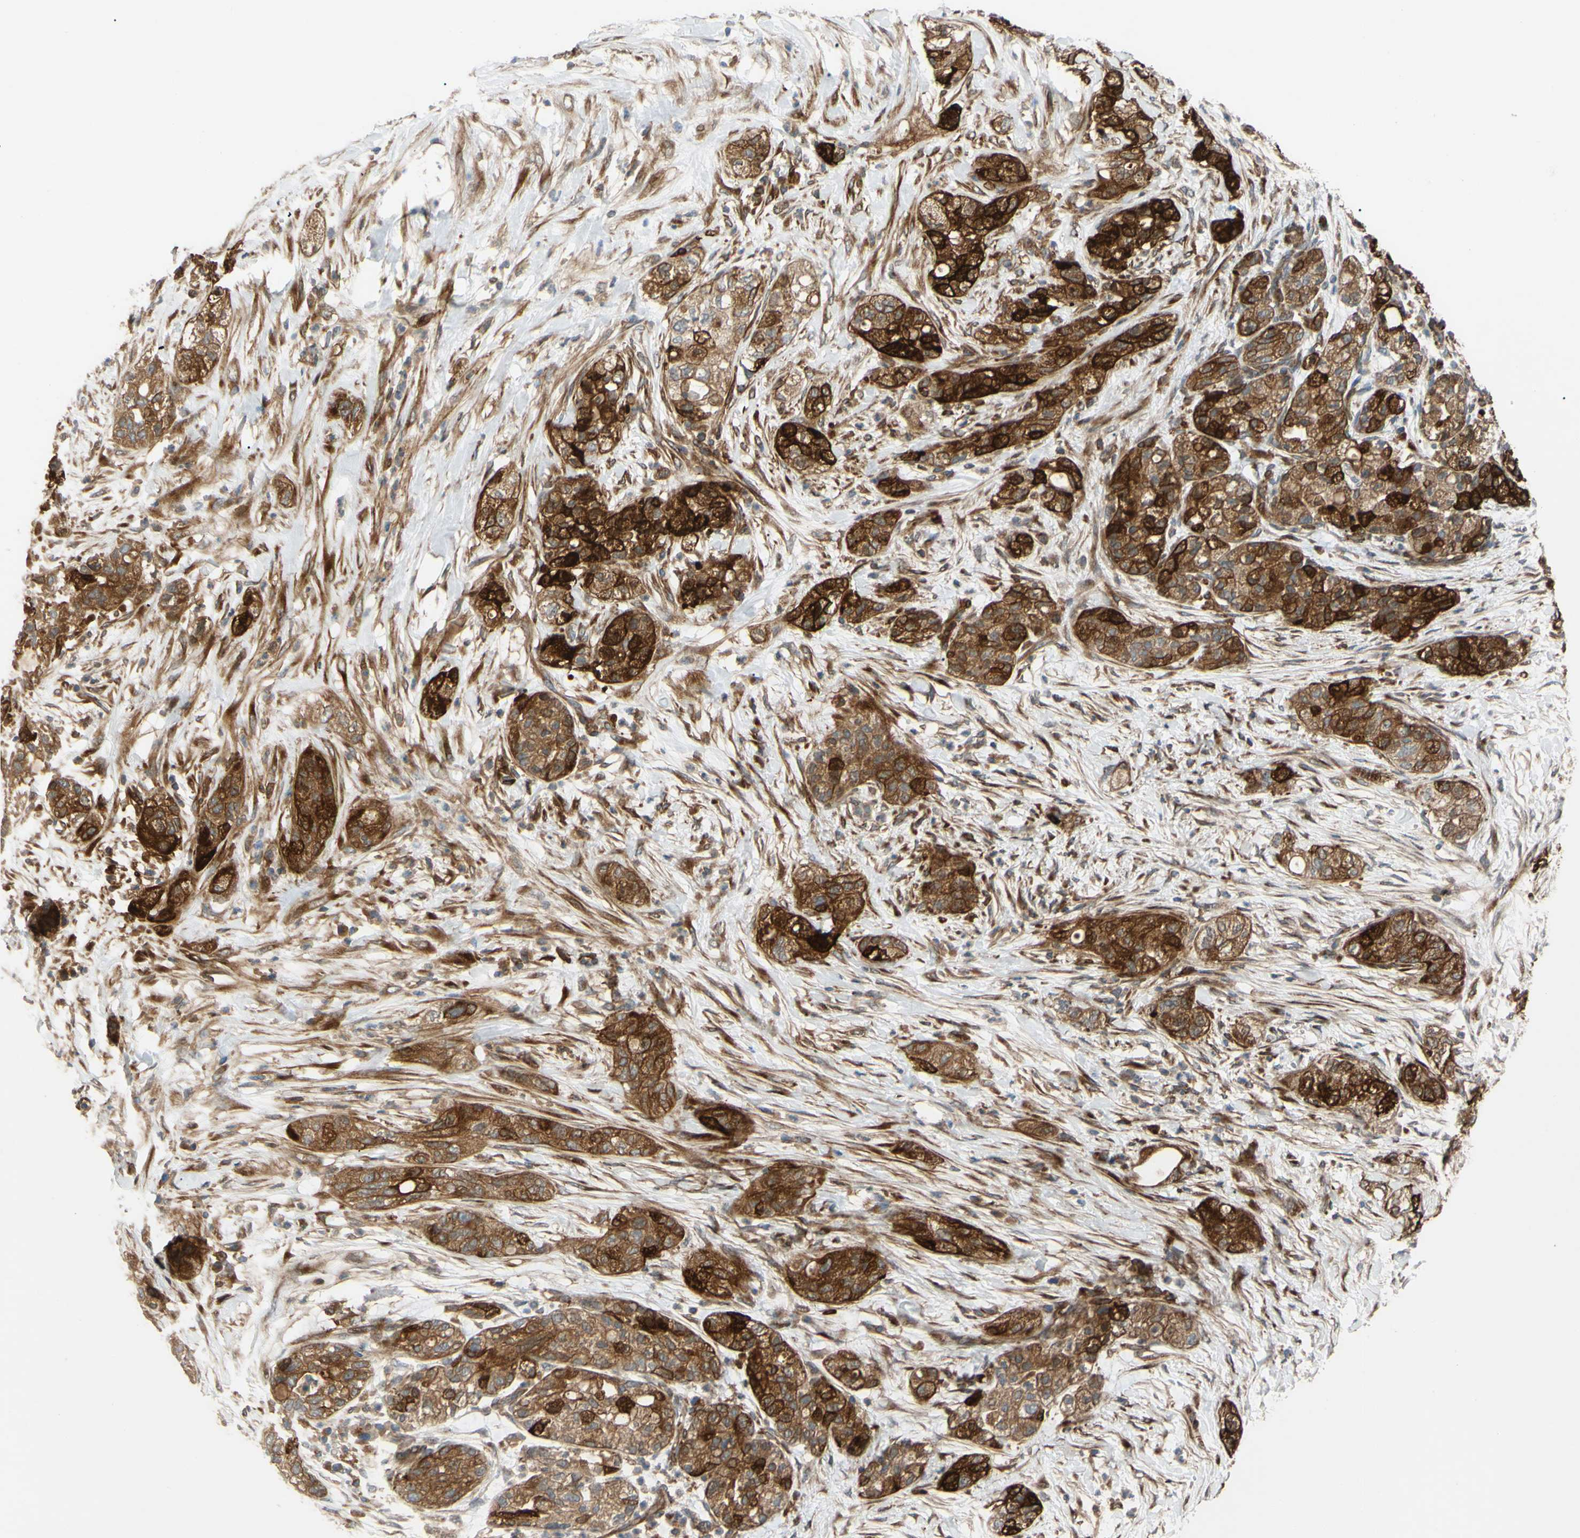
{"staining": {"intensity": "strong", "quantity": ">75%", "location": "cytoplasmic/membranous"}, "tissue": "pancreatic cancer", "cell_type": "Tumor cells", "image_type": "cancer", "snomed": [{"axis": "morphology", "description": "Adenocarcinoma, NOS"}, {"axis": "topography", "description": "Pancreas"}], "caption": "Pancreatic cancer stained with DAB IHC displays high levels of strong cytoplasmic/membranous positivity in about >75% of tumor cells.", "gene": "SPTLC1", "patient": {"sex": "female", "age": 78}}